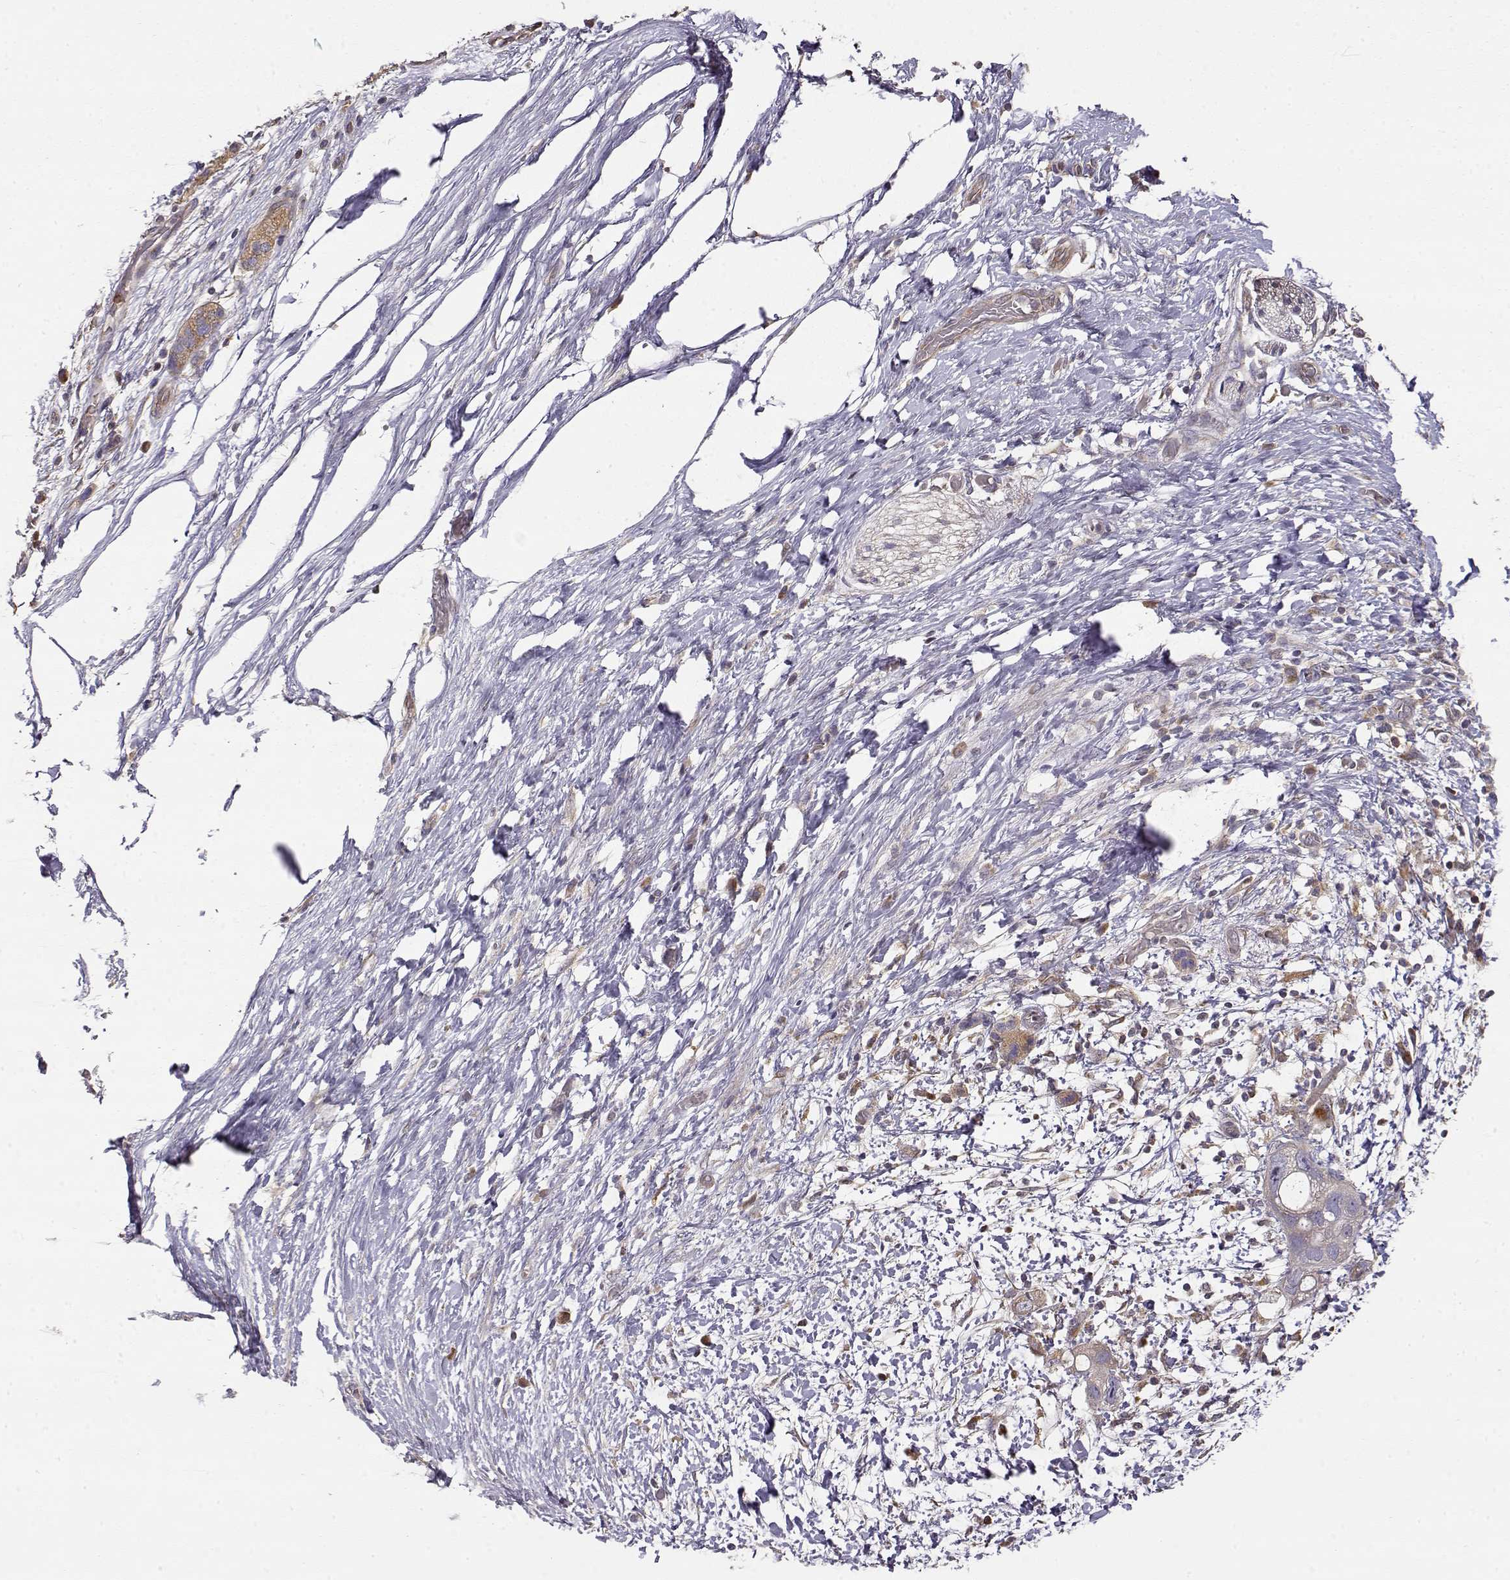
{"staining": {"intensity": "moderate", "quantity": "<25%", "location": "cytoplasmic/membranous"}, "tissue": "pancreatic cancer", "cell_type": "Tumor cells", "image_type": "cancer", "snomed": [{"axis": "morphology", "description": "Adenocarcinoma, NOS"}, {"axis": "topography", "description": "Pancreas"}], "caption": "Immunohistochemical staining of adenocarcinoma (pancreatic) shows low levels of moderate cytoplasmic/membranous staining in approximately <25% of tumor cells.", "gene": "CRIM1", "patient": {"sex": "female", "age": 72}}